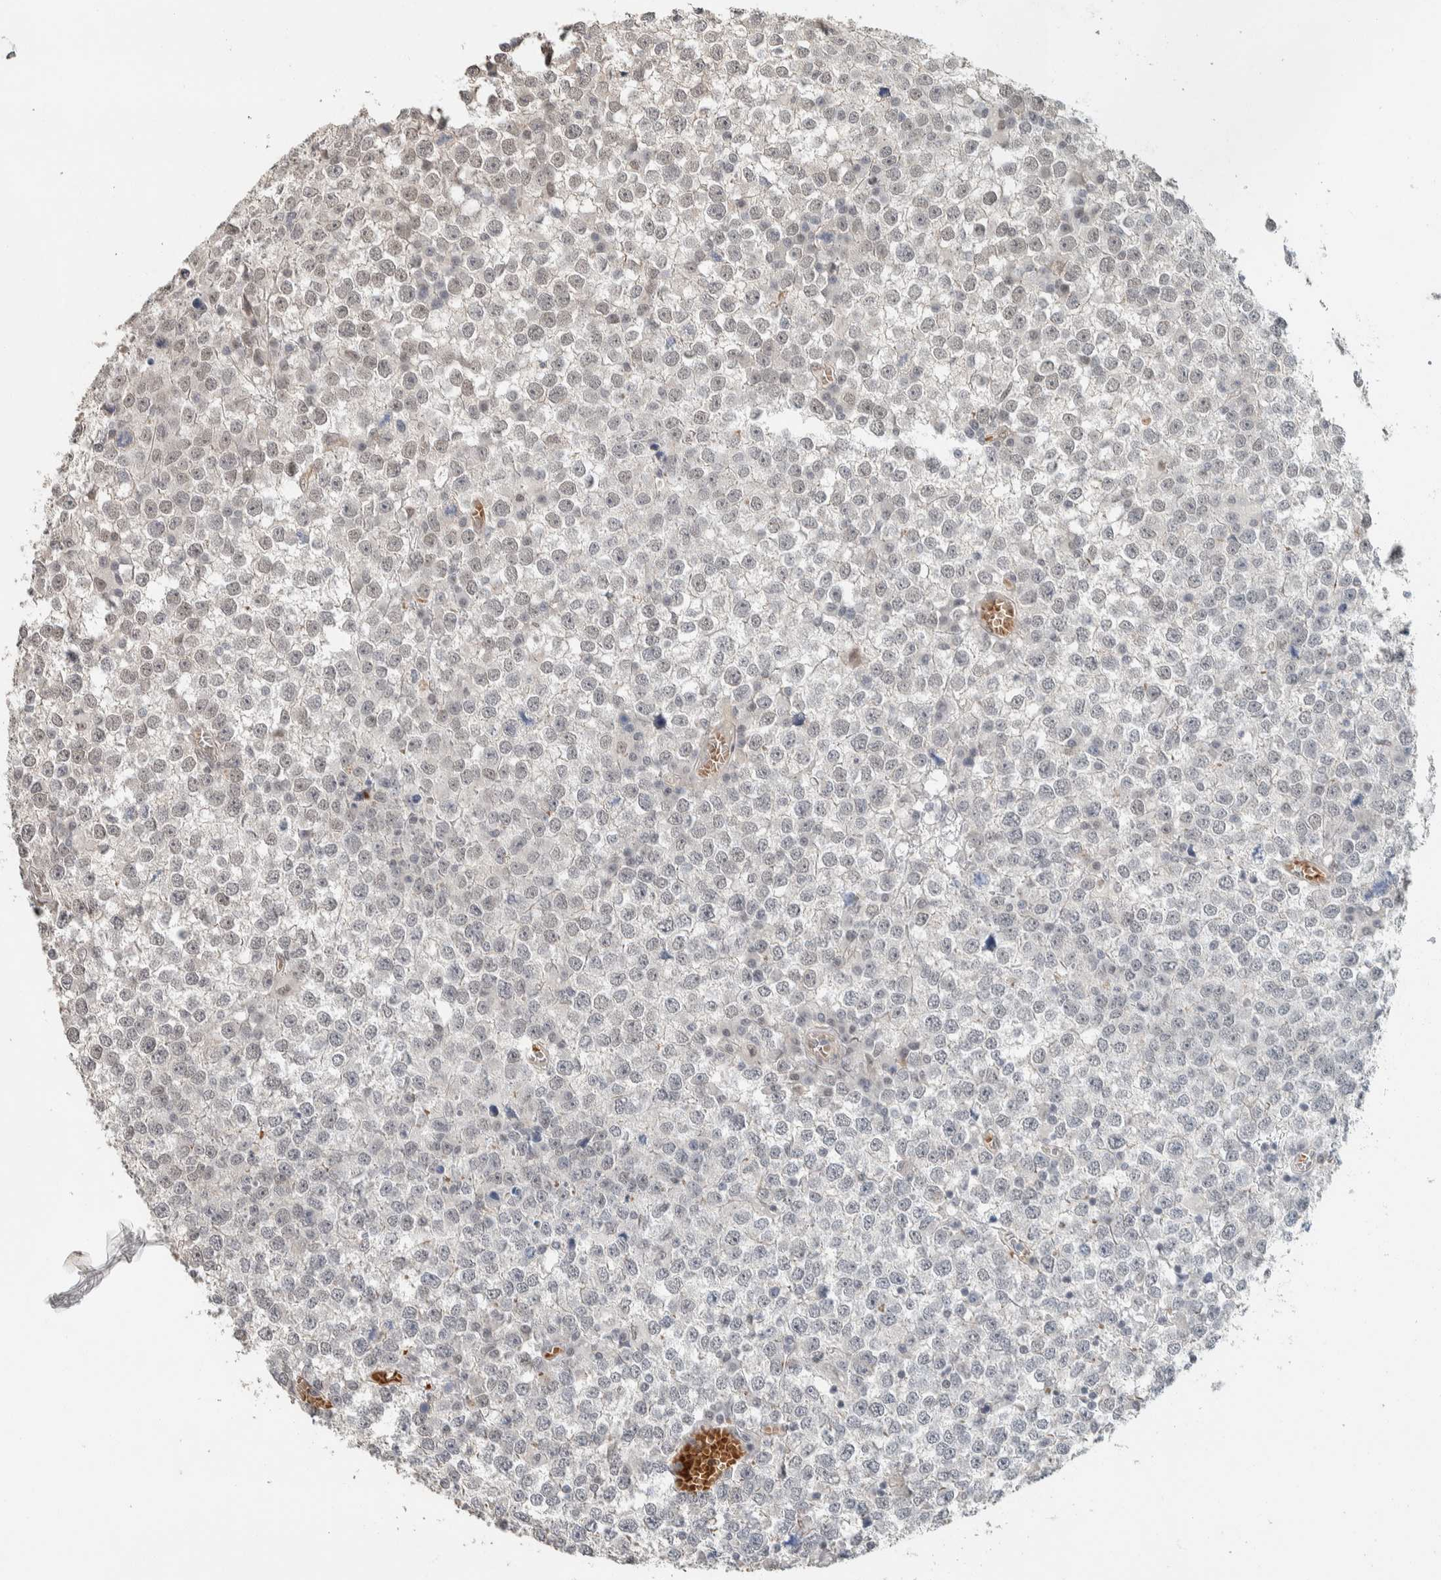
{"staining": {"intensity": "weak", "quantity": "25%-75%", "location": "nuclear"}, "tissue": "testis cancer", "cell_type": "Tumor cells", "image_type": "cancer", "snomed": [{"axis": "morphology", "description": "Seminoma, NOS"}, {"axis": "topography", "description": "Testis"}], "caption": "About 25%-75% of tumor cells in testis cancer exhibit weak nuclear protein staining as visualized by brown immunohistochemical staining.", "gene": "ZBTB2", "patient": {"sex": "male", "age": 65}}